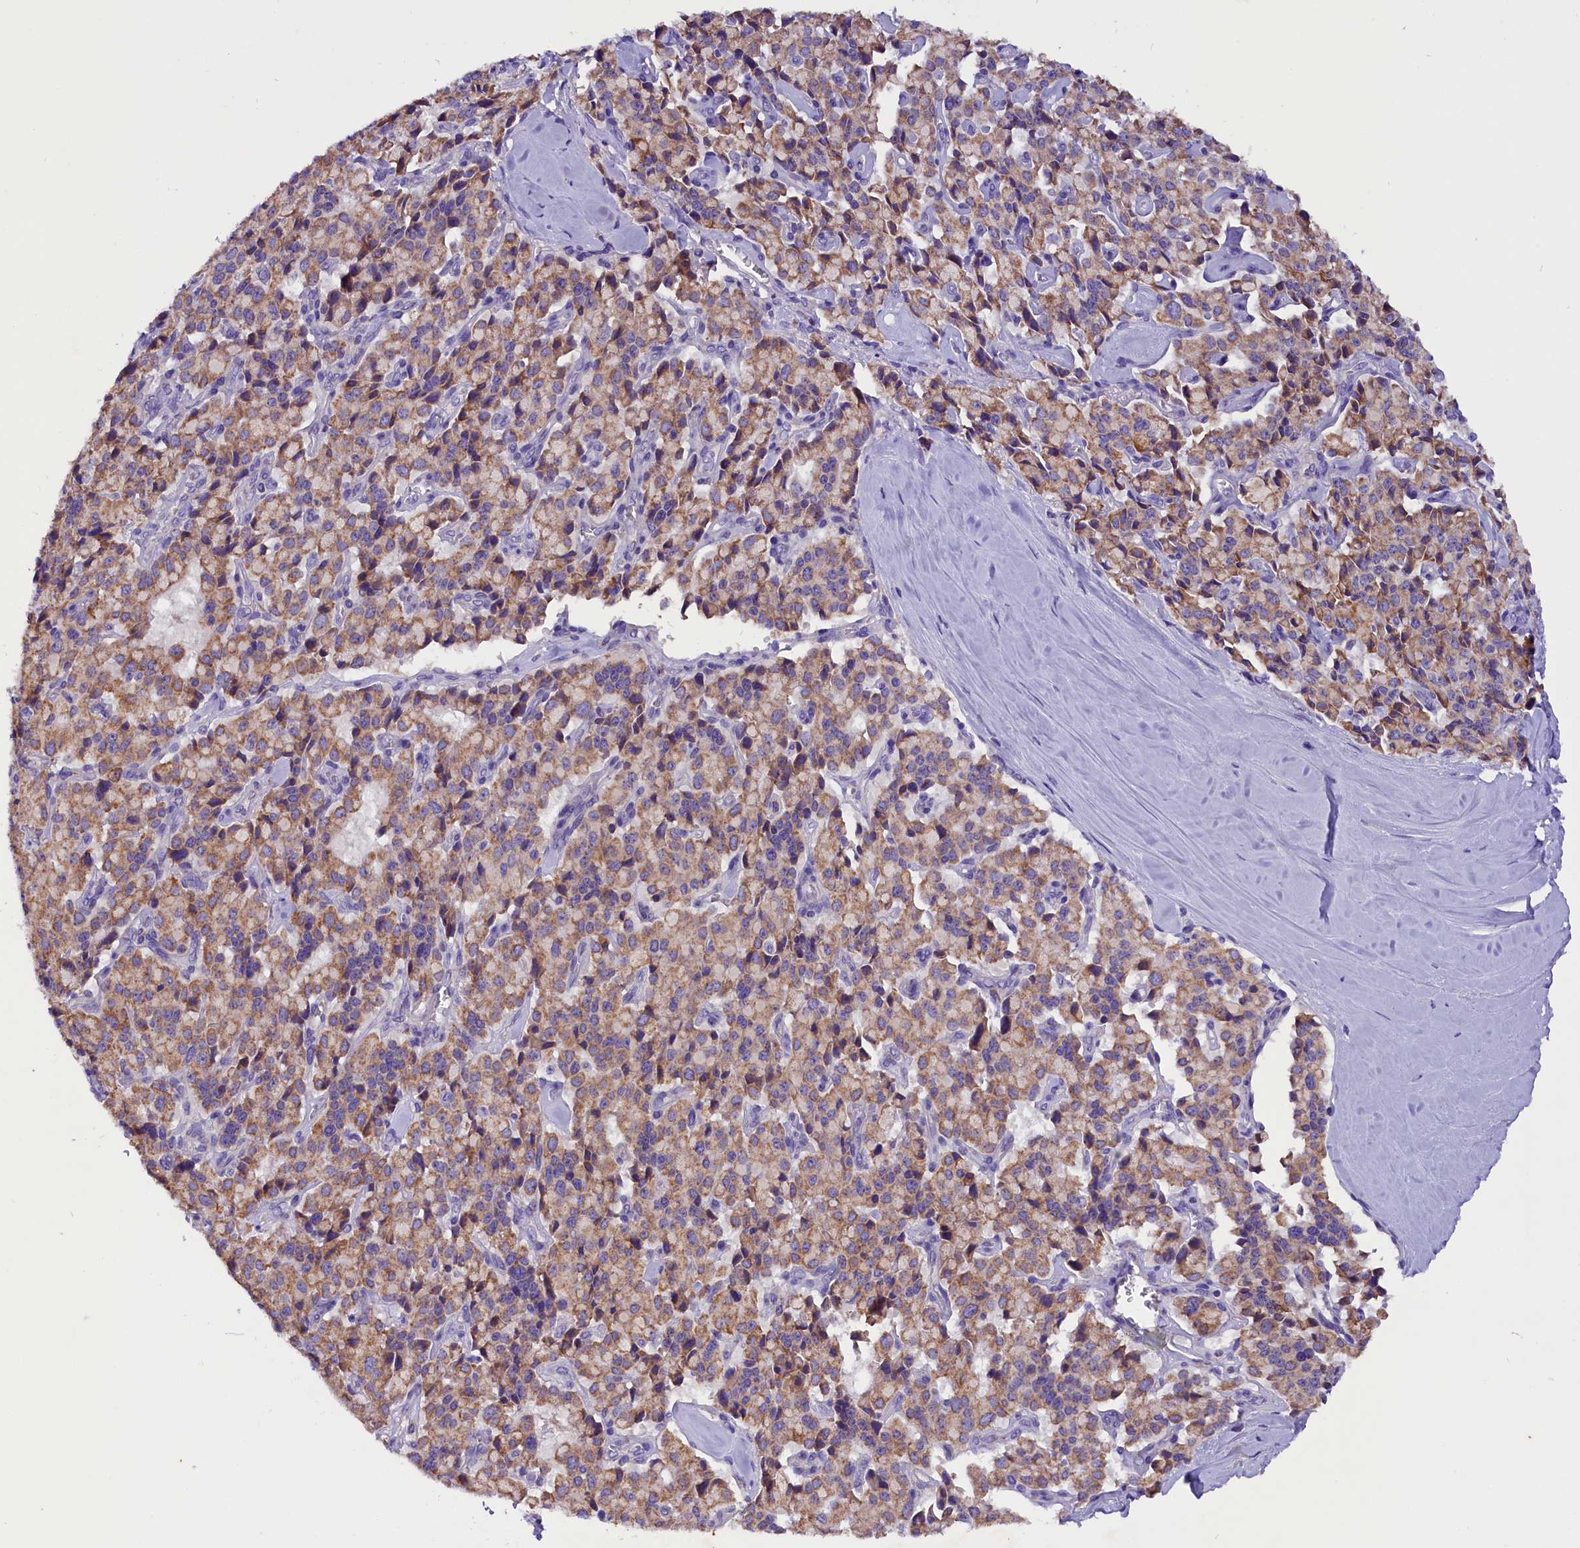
{"staining": {"intensity": "moderate", "quantity": ">75%", "location": "cytoplasmic/membranous"}, "tissue": "pancreatic cancer", "cell_type": "Tumor cells", "image_type": "cancer", "snomed": [{"axis": "morphology", "description": "Adenocarcinoma, NOS"}, {"axis": "topography", "description": "Pancreas"}], "caption": "Protein staining of pancreatic cancer (adenocarcinoma) tissue reveals moderate cytoplasmic/membranous staining in about >75% of tumor cells. The protein is shown in brown color, while the nuclei are stained blue.", "gene": "SIX5", "patient": {"sex": "male", "age": 65}}